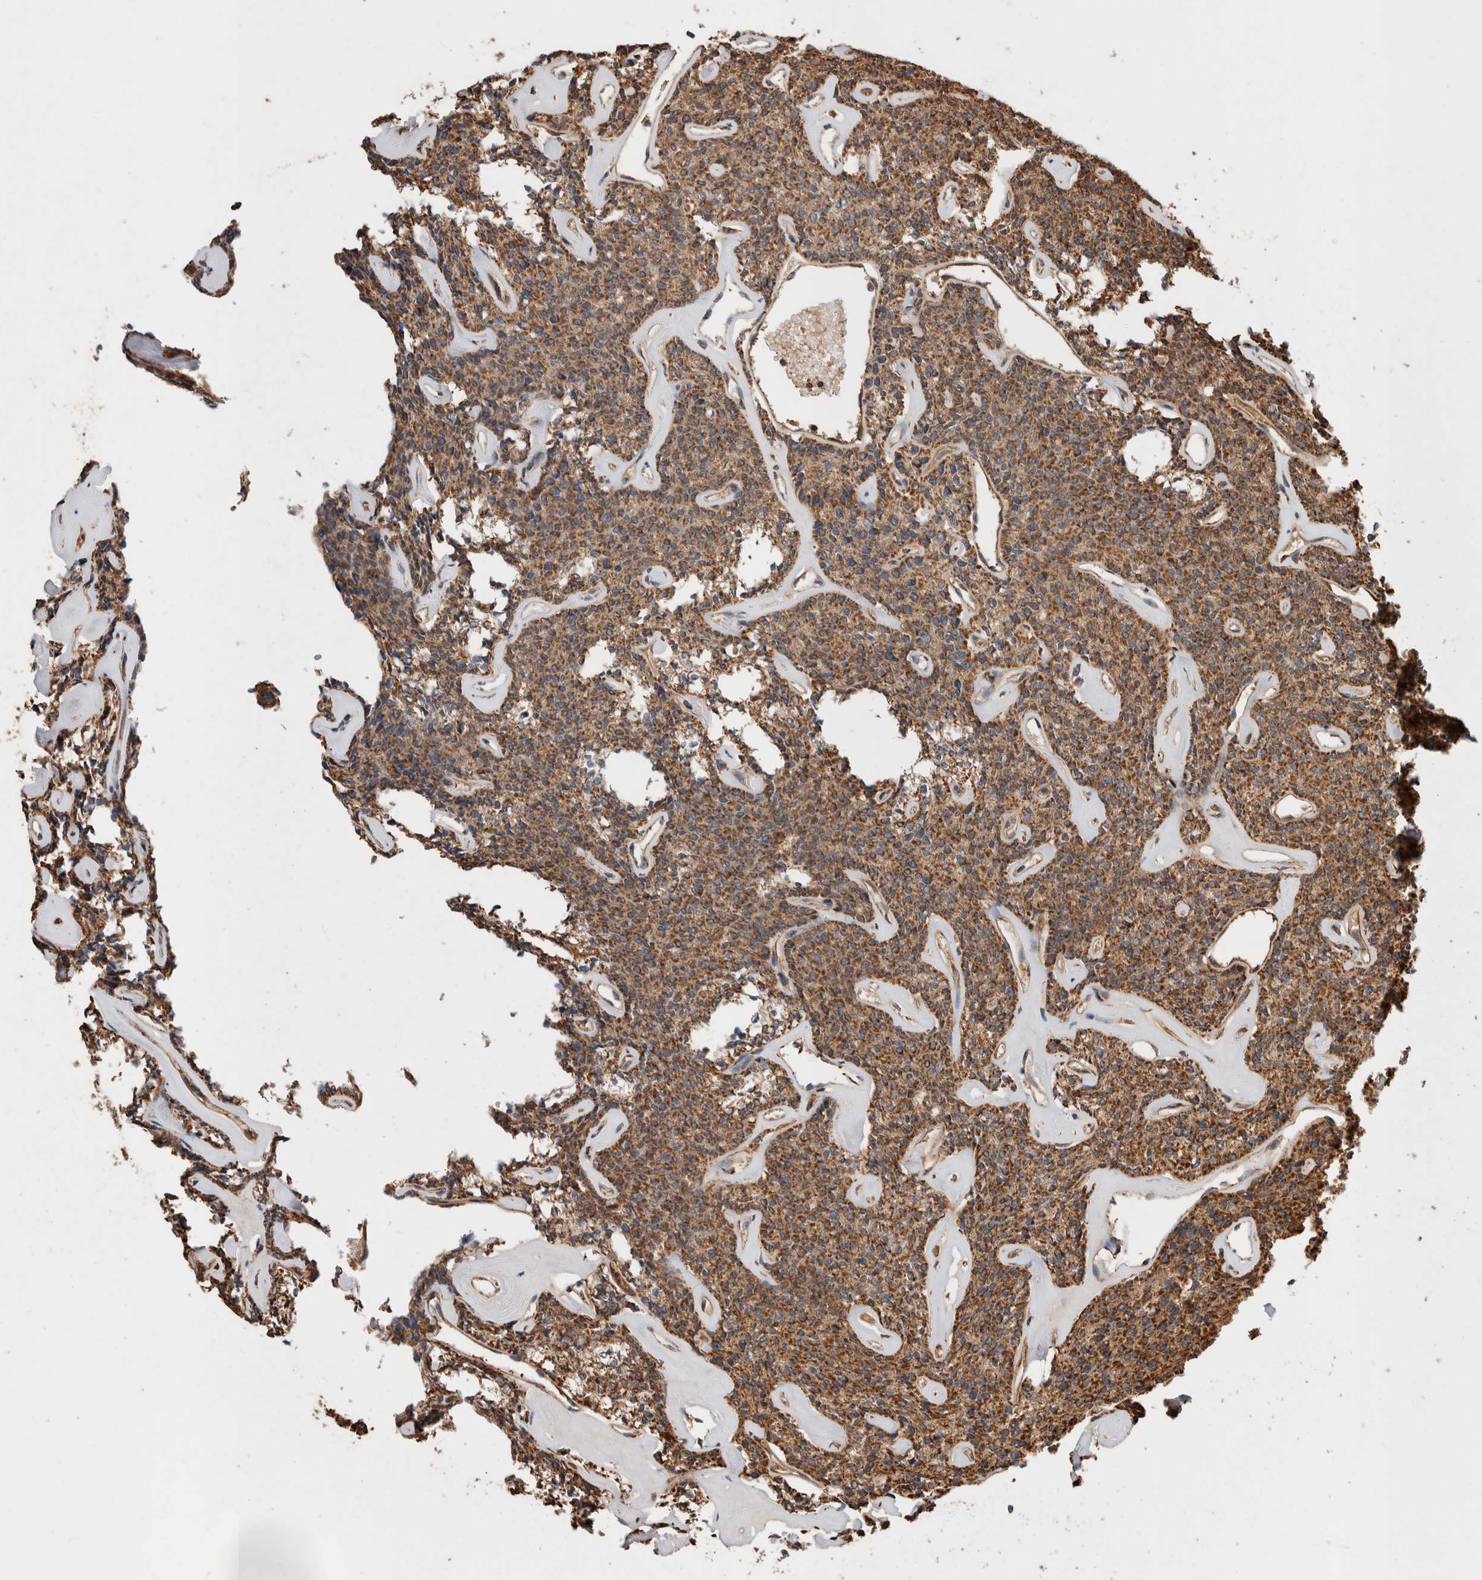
{"staining": {"intensity": "moderate", "quantity": ">75%", "location": "cytoplasmic/membranous"}, "tissue": "parathyroid gland", "cell_type": "Glandular cells", "image_type": "normal", "snomed": [{"axis": "morphology", "description": "Normal tissue, NOS"}, {"axis": "topography", "description": "Parathyroid gland"}], "caption": "Immunohistochemistry (IHC) (DAB (3,3'-diaminobenzidine)) staining of unremarkable parathyroid gland shows moderate cytoplasmic/membranous protein positivity in about >75% of glandular cells.", "gene": "ZNF397", "patient": {"sex": "male", "age": 46}}